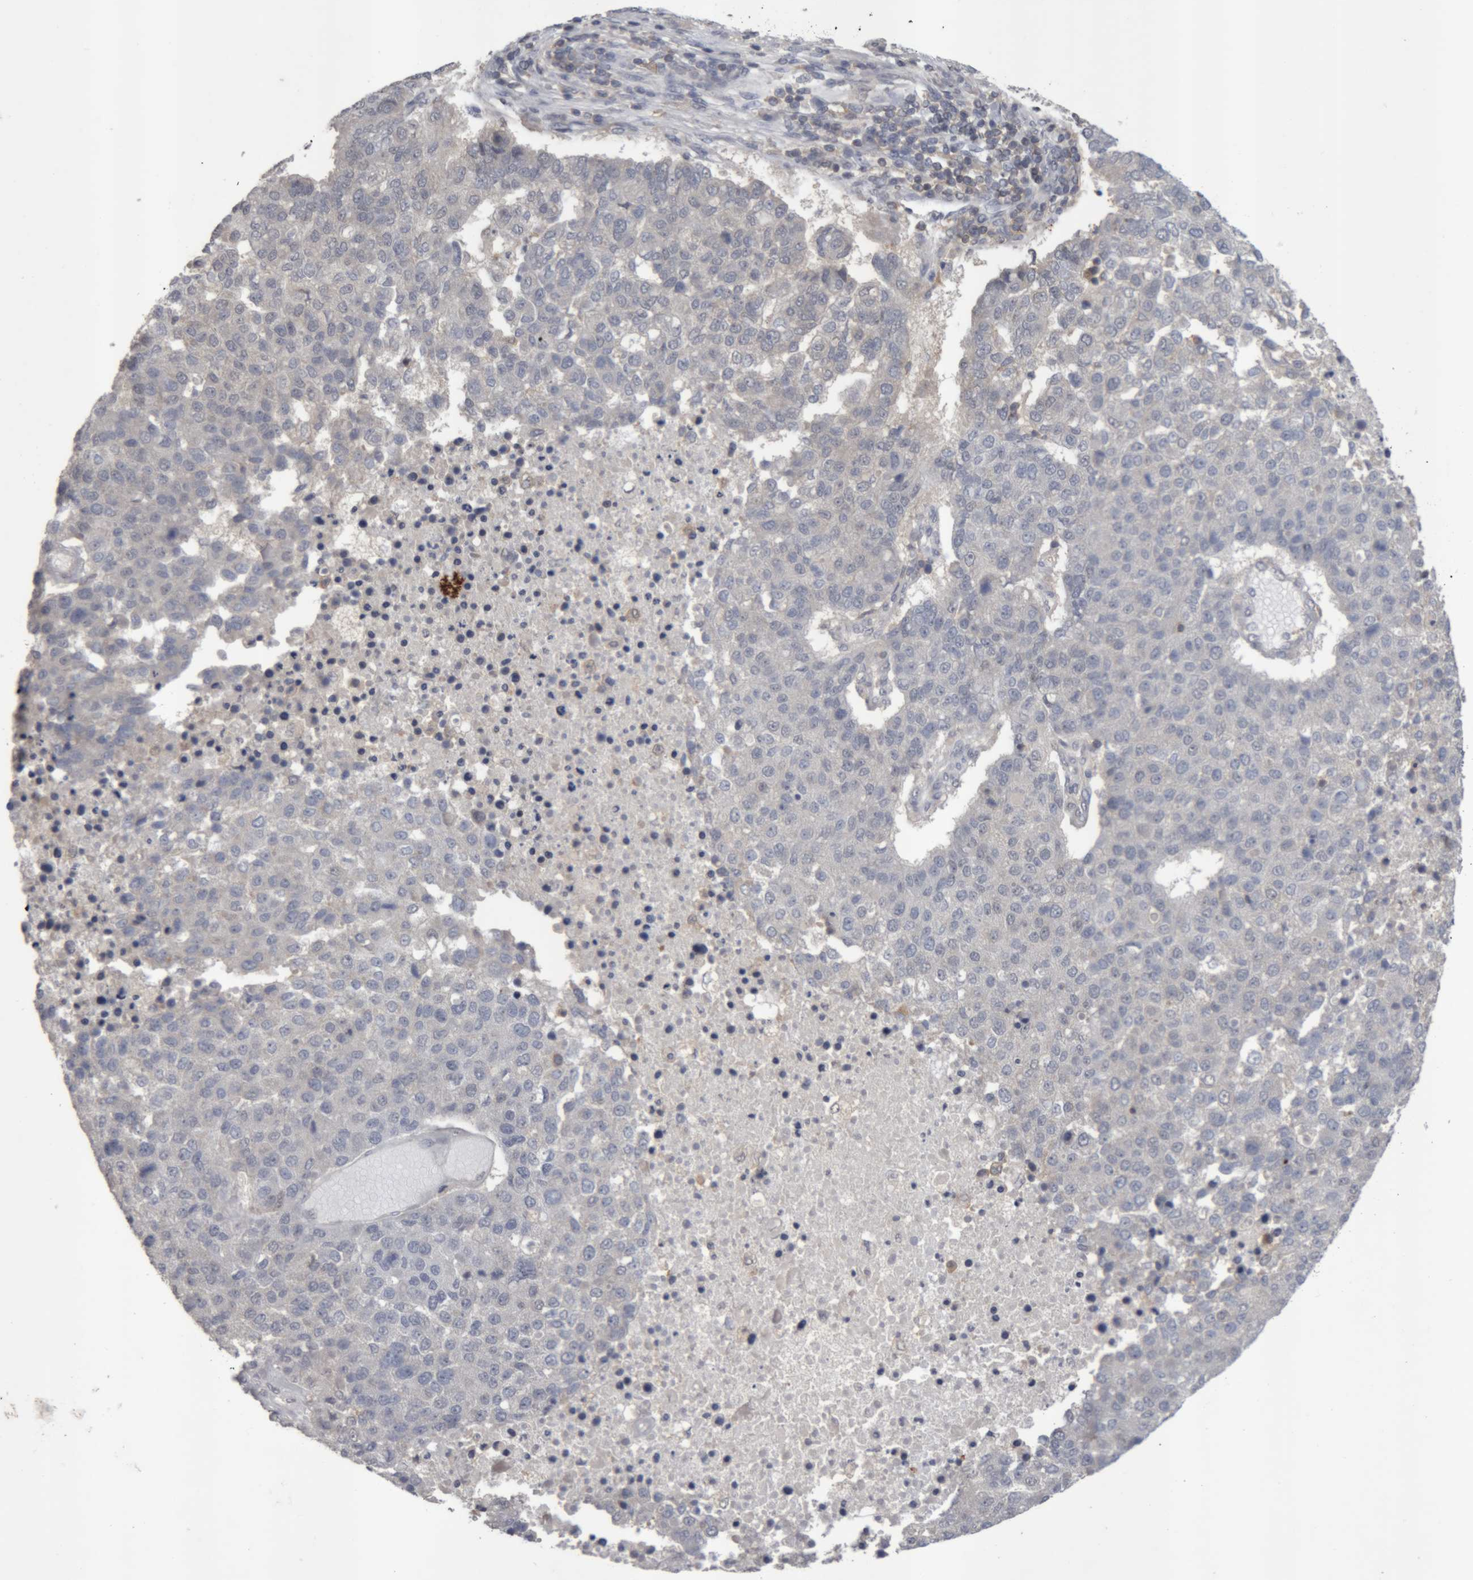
{"staining": {"intensity": "negative", "quantity": "none", "location": "none"}, "tissue": "pancreatic cancer", "cell_type": "Tumor cells", "image_type": "cancer", "snomed": [{"axis": "morphology", "description": "Adenocarcinoma, NOS"}, {"axis": "topography", "description": "Pancreas"}], "caption": "Tumor cells show no significant protein positivity in adenocarcinoma (pancreatic). (Brightfield microscopy of DAB (3,3'-diaminobenzidine) IHC at high magnification).", "gene": "NFATC2", "patient": {"sex": "female", "age": 61}}